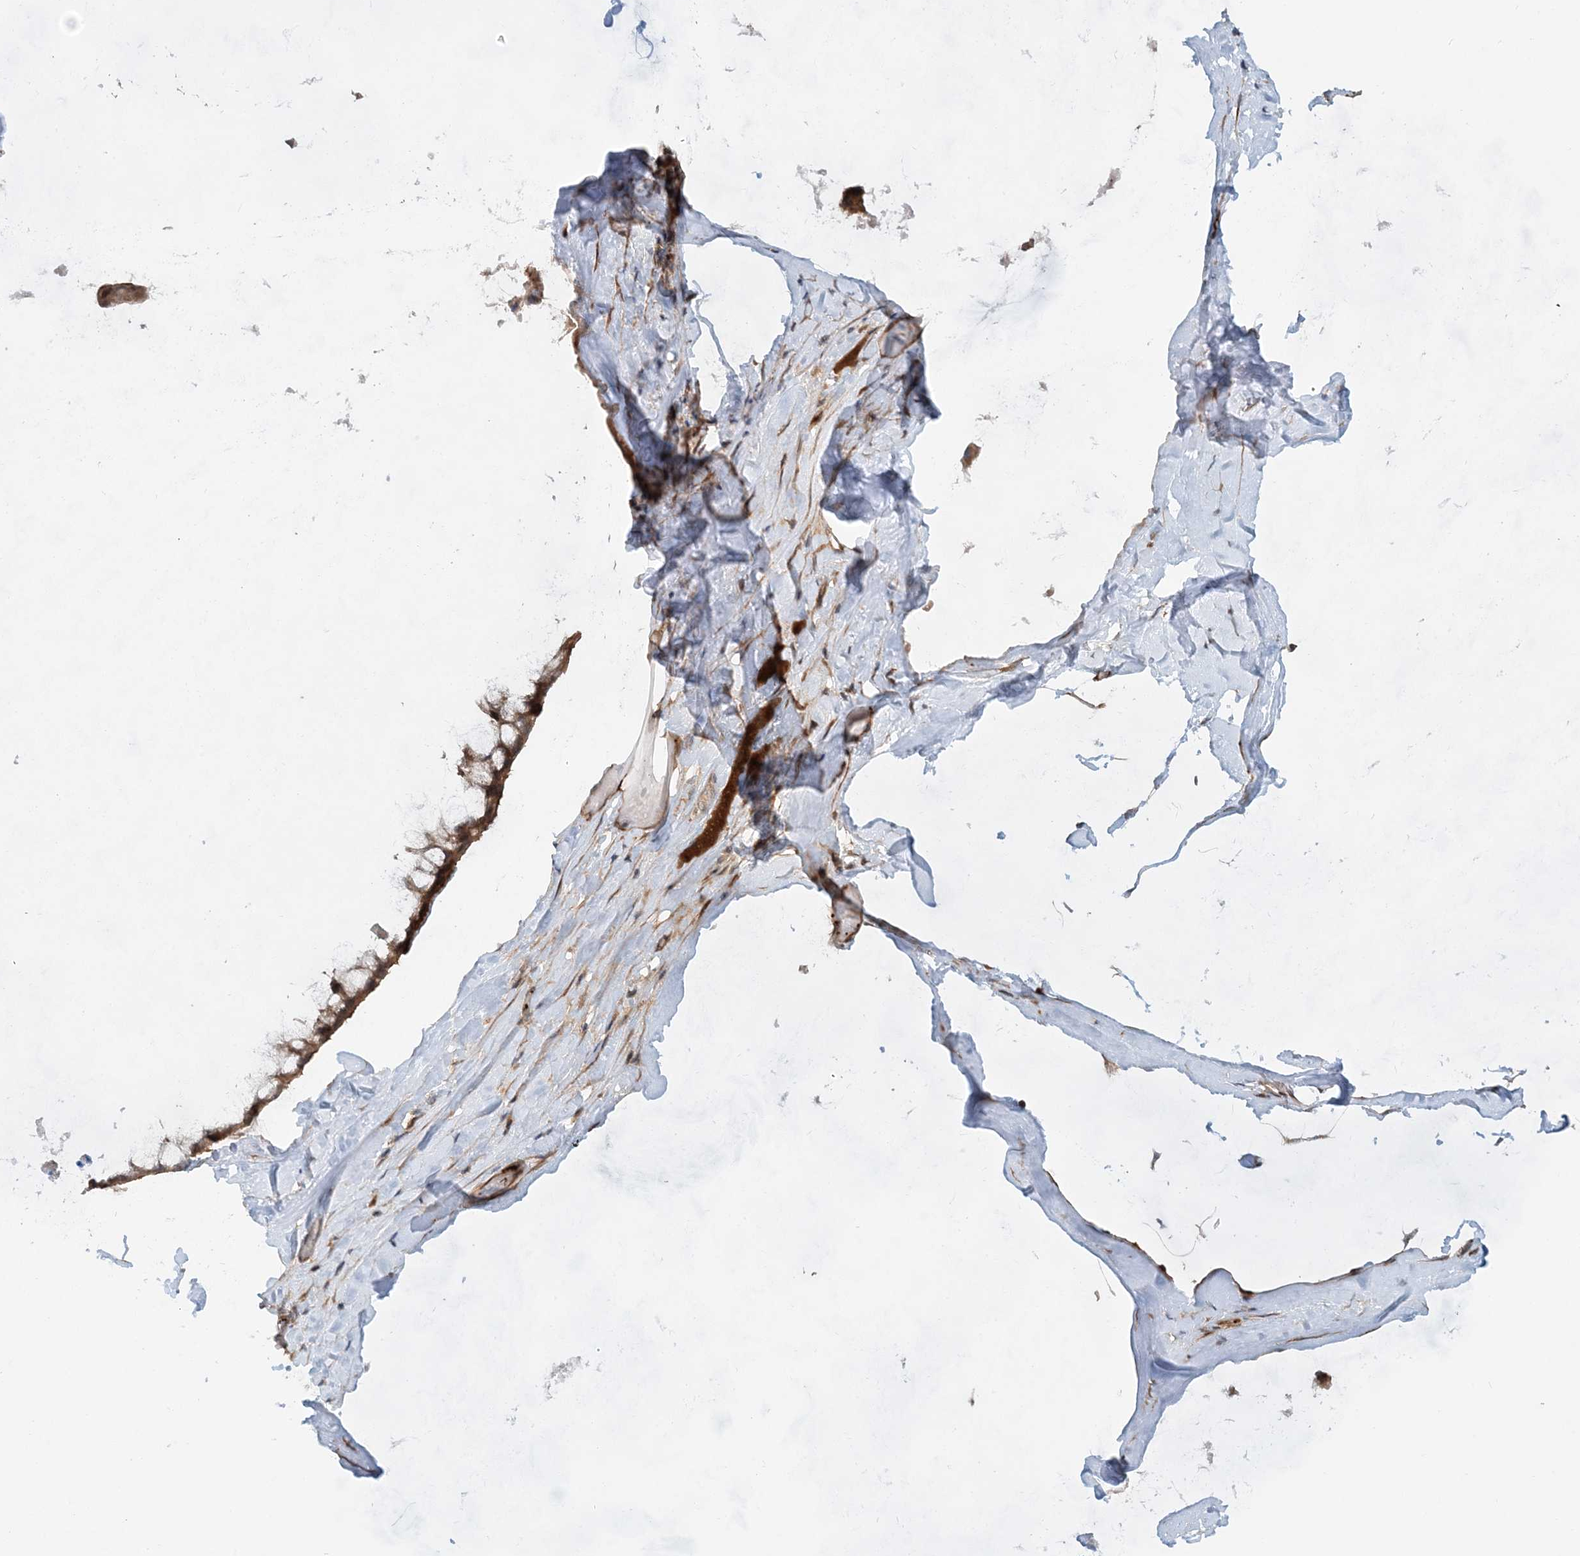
{"staining": {"intensity": "moderate", "quantity": ">75%", "location": "cytoplasmic/membranous"}, "tissue": "ovarian cancer", "cell_type": "Tumor cells", "image_type": "cancer", "snomed": [{"axis": "morphology", "description": "Cystadenocarcinoma, mucinous, NOS"}, {"axis": "topography", "description": "Ovary"}], "caption": "IHC staining of mucinous cystadenocarcinoma (ovarian), which exhibits medium levels of moderate cytoplasmic/membranous expression in approximately >75% of tumor cells indicating moderate cytoplasmic/membranous protein staining. The staining was performed using DAB (3,3'-diaminobenzidine) (brown) for protein detection and nuclei were counterstained in hematoxylin (blue).", "gene": "GEMIN5", "patient": {"sex": "female", "age": 39}}